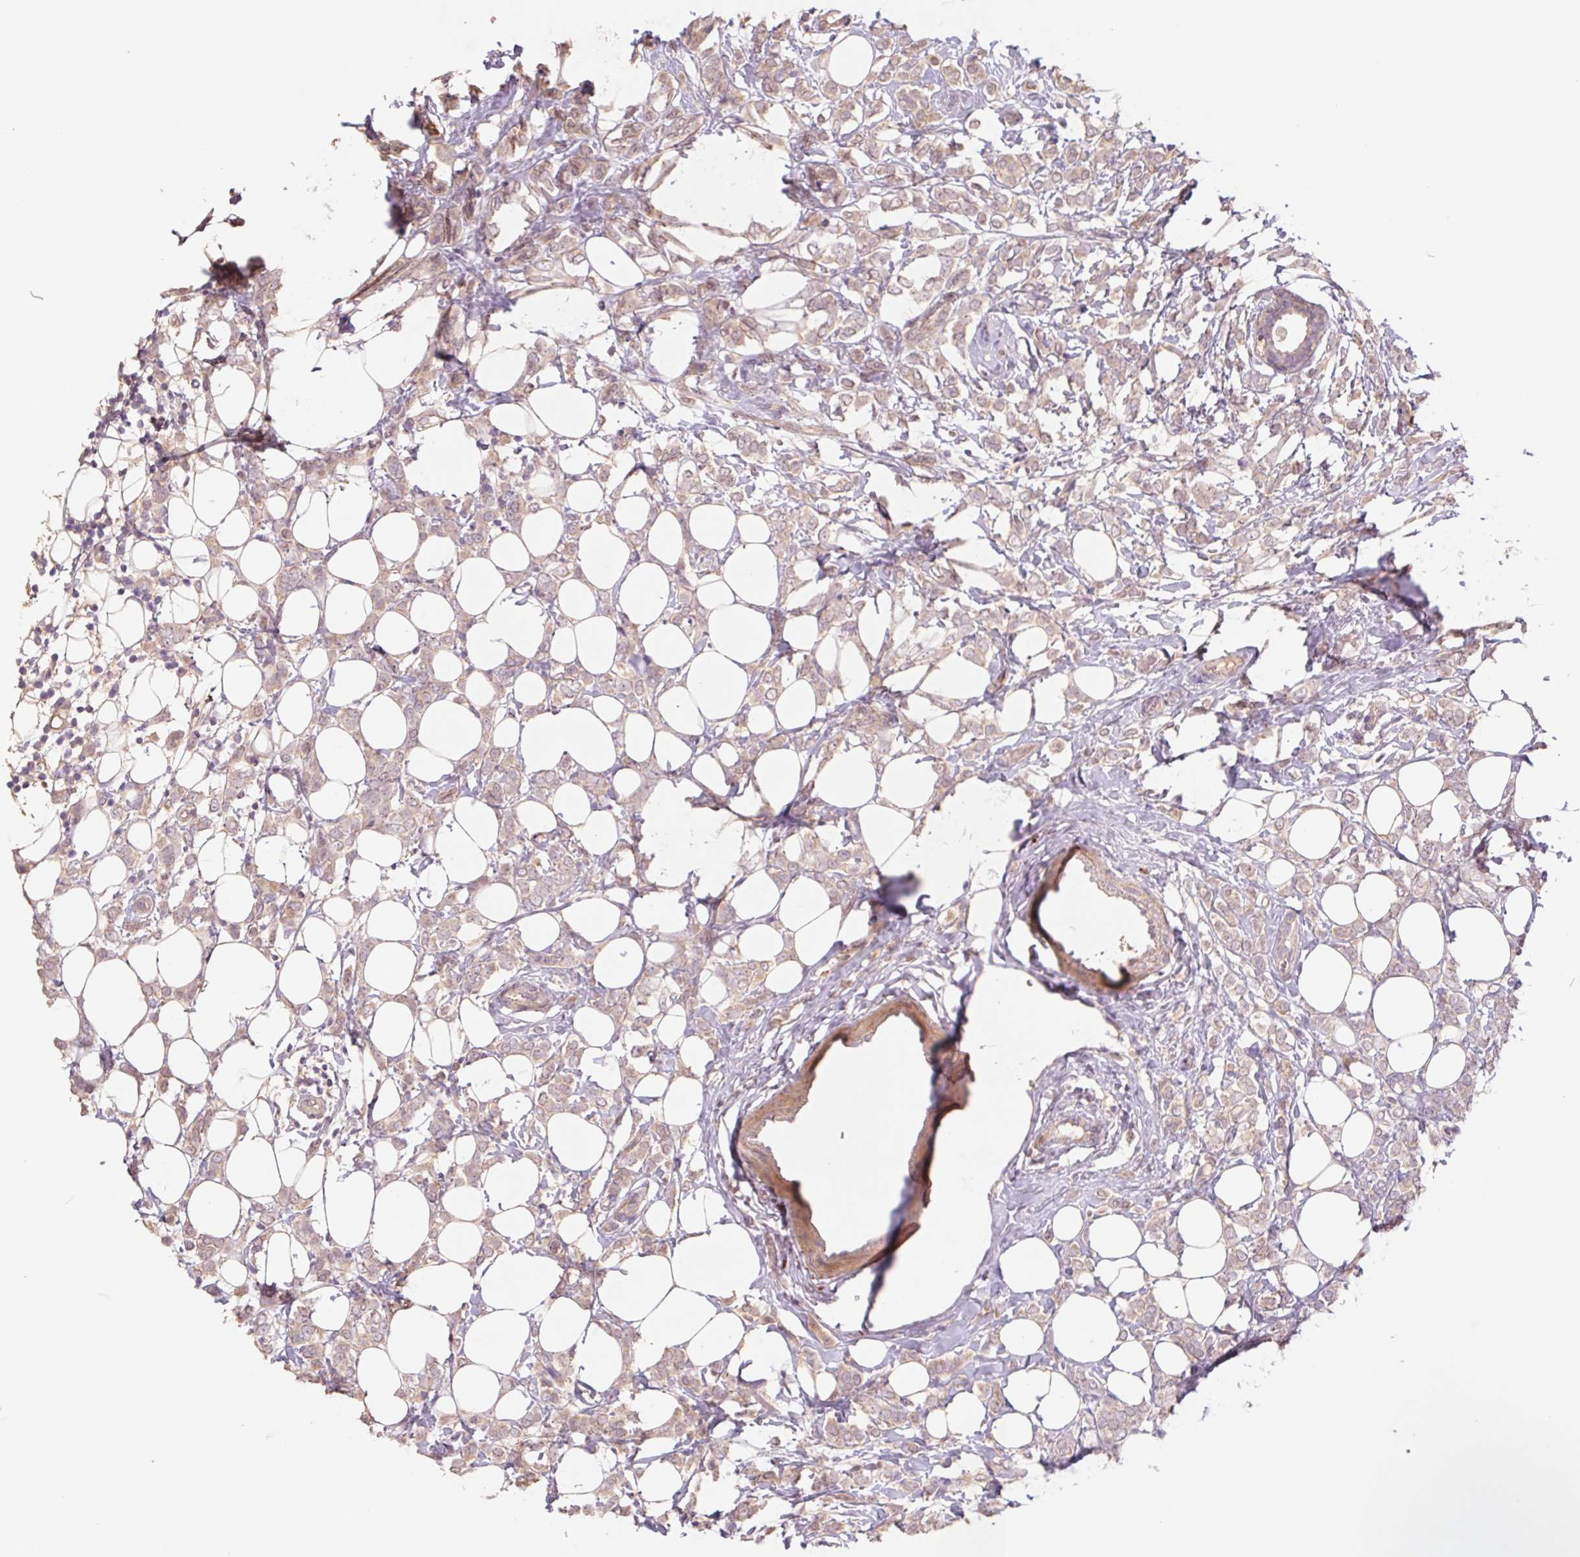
{"staining": {"intensity": "weak", "quantity": ">75%", "location": "cytoplasmic/membranous"}, "tissue": "breast cancer", "cell_type": "Tumor cells", "image_type": "cancer", "snomed": [{"axis": "morphology", "description": "Lobular carcinoma"}, {"axis": "topography", "description": "Breast"}], "caption": "About >75% of tumor cells in breast cancer (lobular carcinoma) demonstrate weak cytoplasmic/membranous protein positivity as visualized by brown immunohistochemical staining.", "gene": "GRM2", "patient": {"sex": "female", "age": 49}}